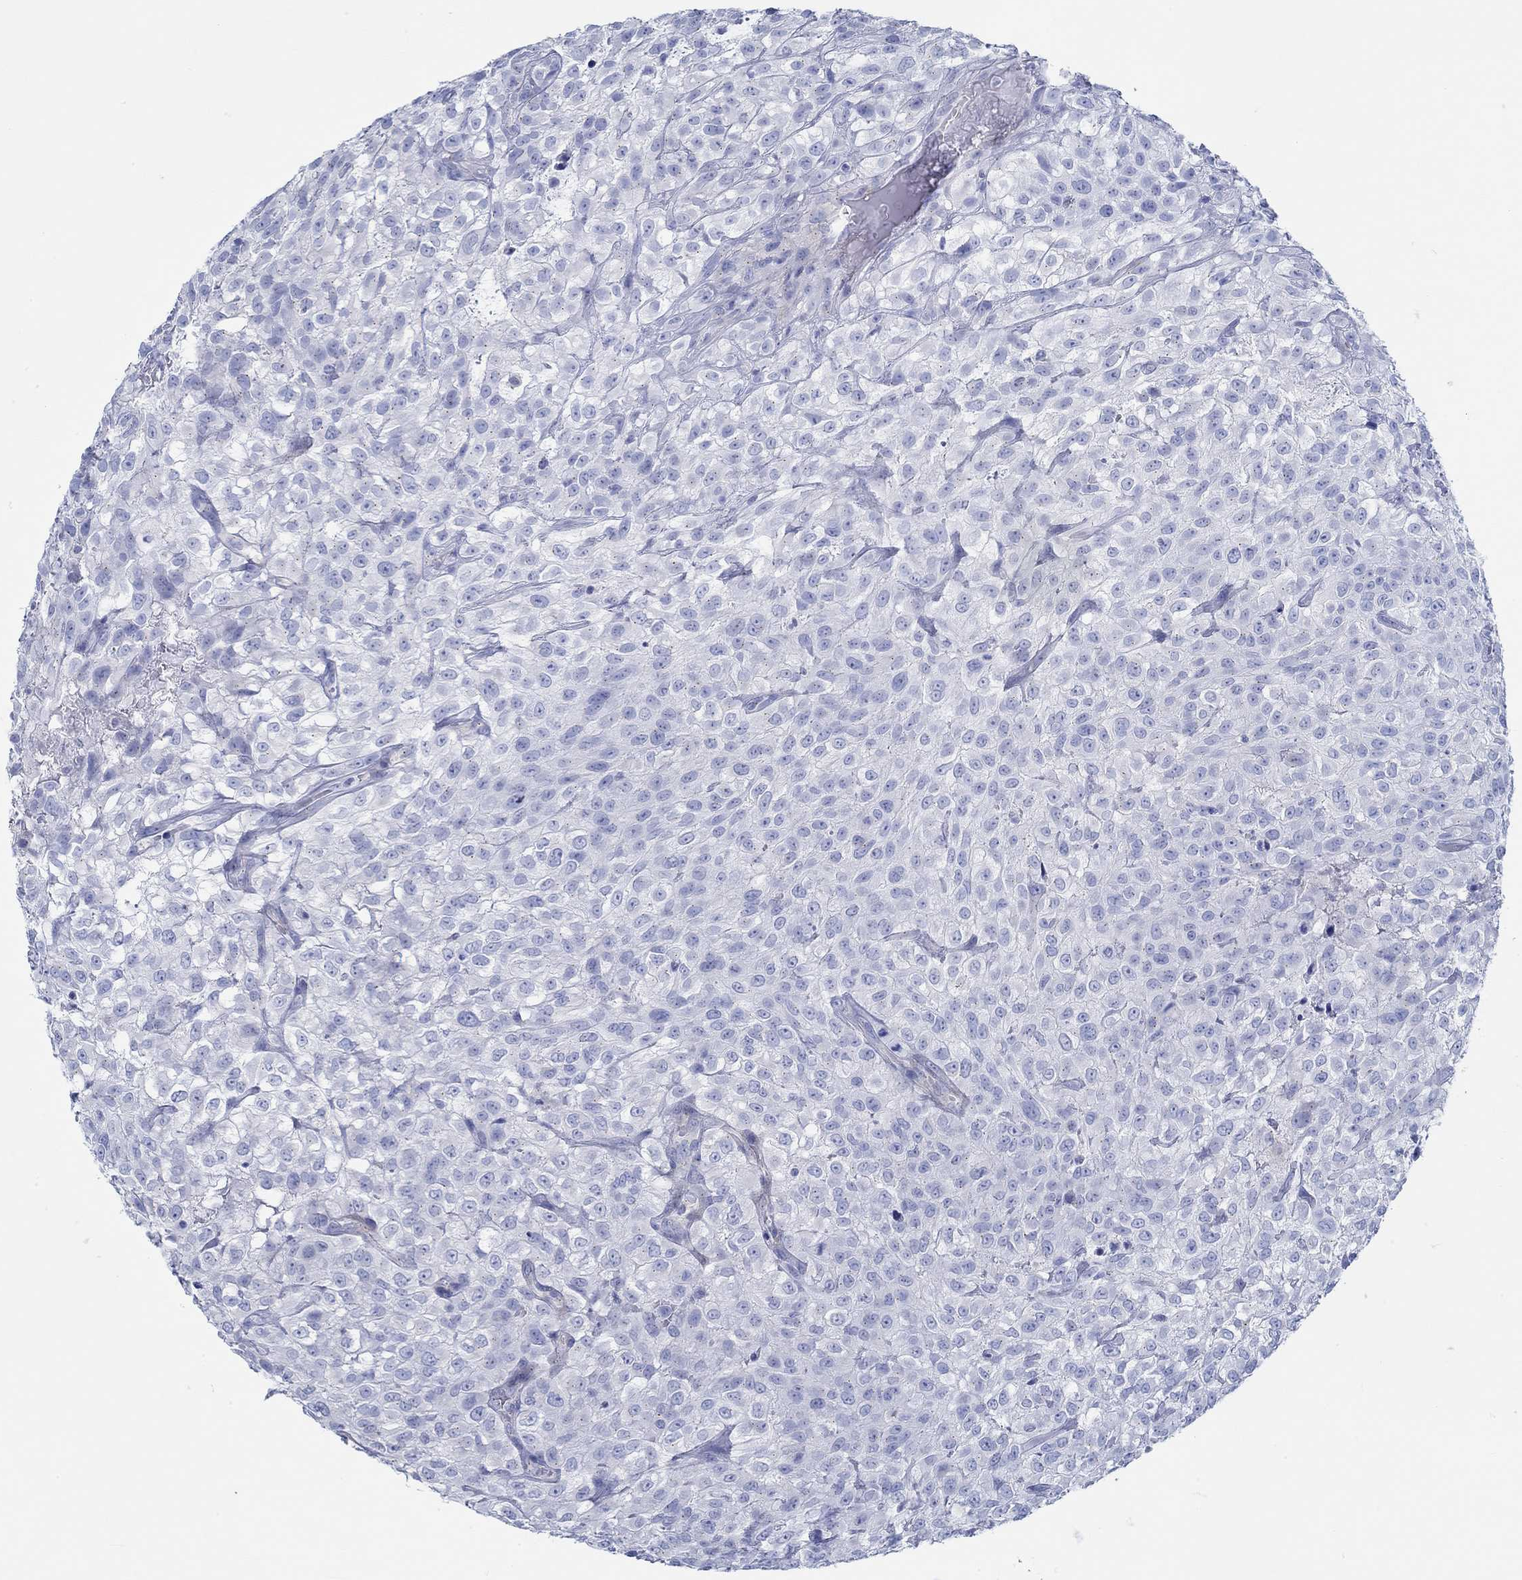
{"staining": {"intensity": "negative", "quantity": "none", "location": "none"}, "tissue": "urothelial cancer", "cell_type": "Tumor cells", "image_type": "cancer", "snomed": [{"axis": "morphology", "description": "Urothelial carcinoma, High grade"}, {"axis": "topography", "description": "Urinary bladder"}], "caption": "Immunohistochemistry of human urothelial carcinoma (high-grade) demonstrates no staining in tumor cells. (Stains: DAB (3,3'-diaminobenzidine) immunohistochemistry with hematoxylin counter stain, Microscopy: brightfield microscopy at high magnification).", "gene": "IGFBP6", "patient": {"sex": "male", "age": 56}}